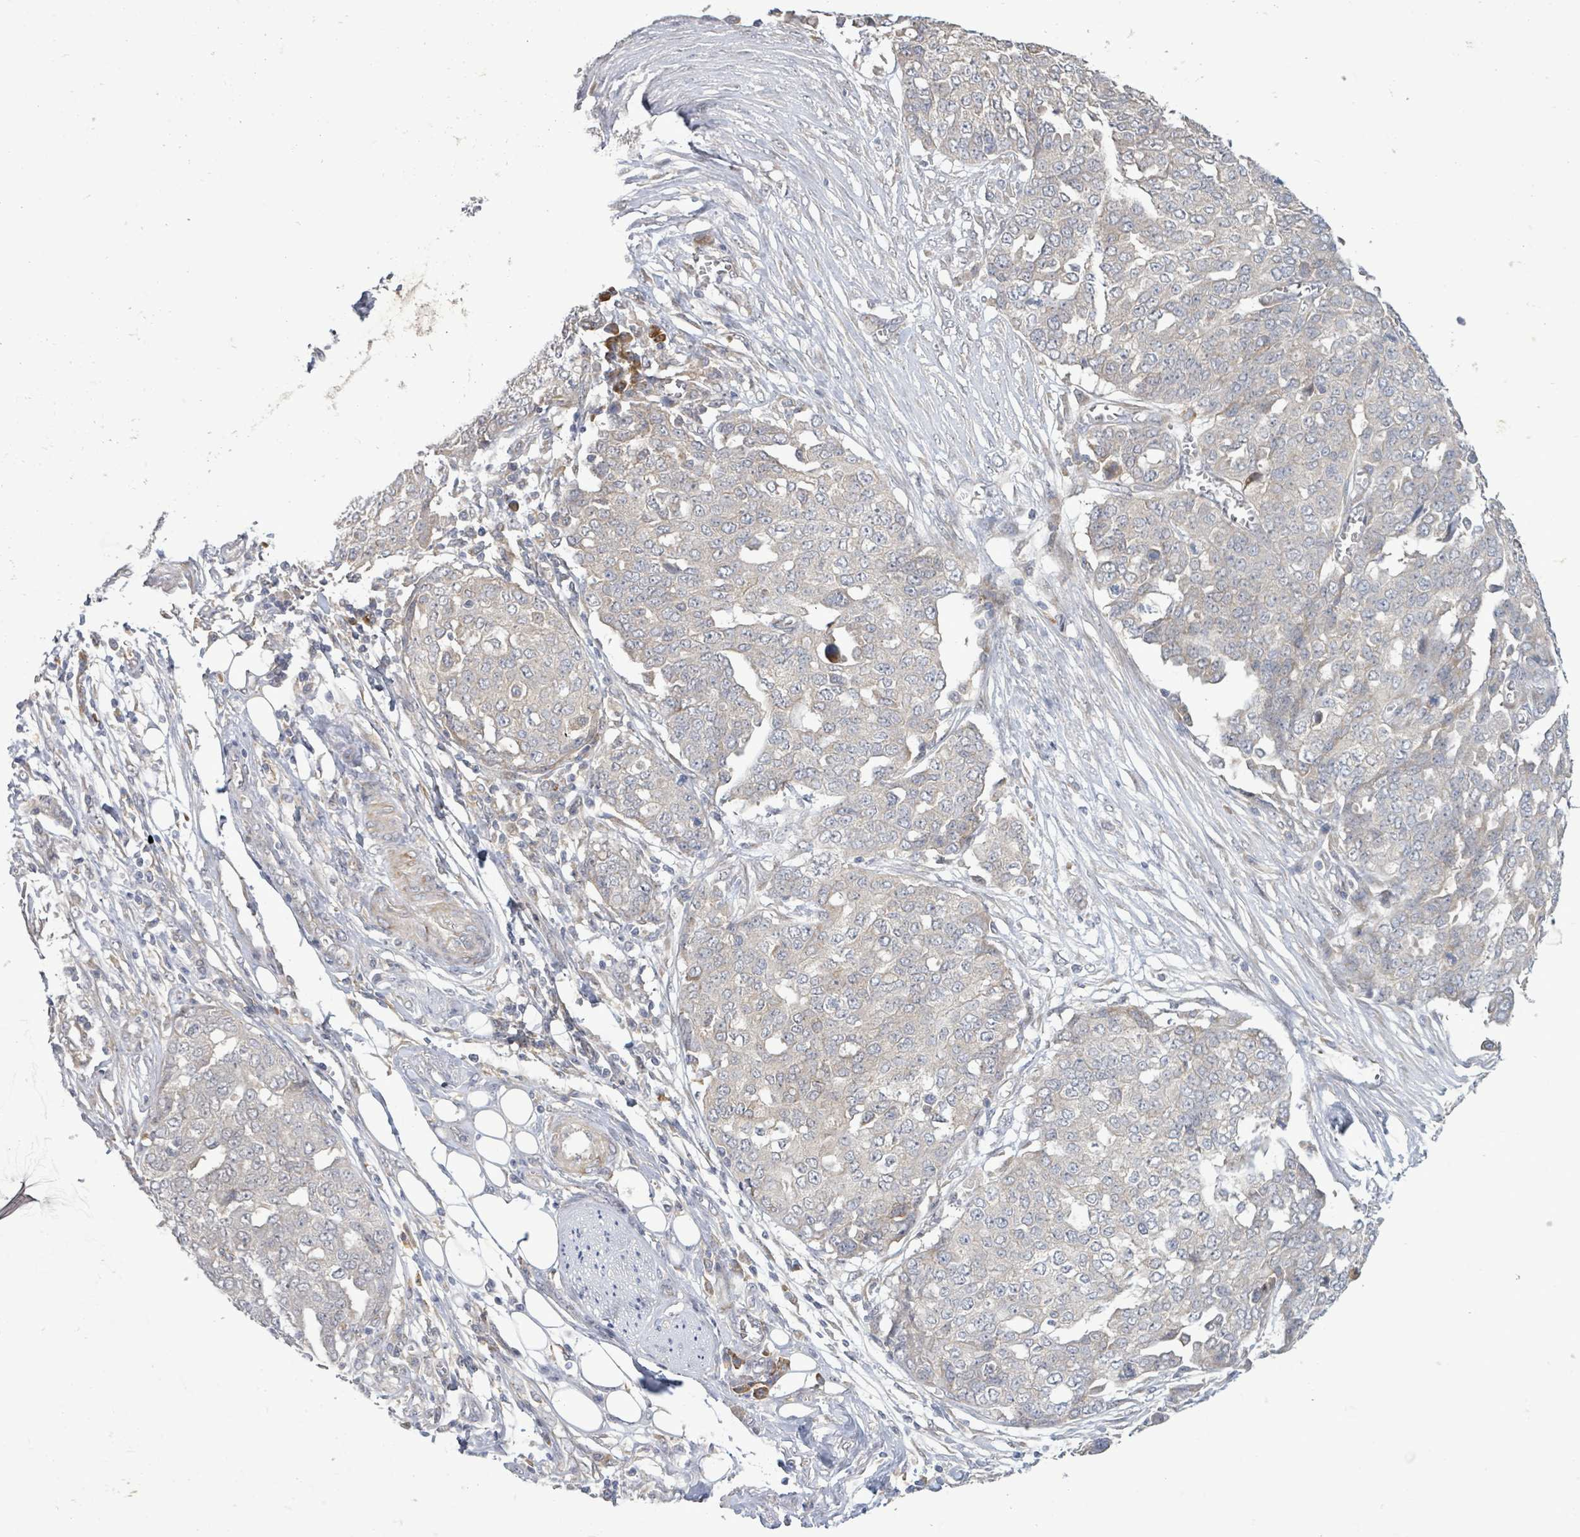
{"staining": {"intensity": "negative", "quantity": "none", "location": "none"}, "tissue": "ovarian cancer", "cell_type": "Tumor cells", "image_type": "cancer", "snomed": [{"axis": "morphology", "description": "Cystadenocarcinoma, serous, NOS"}, {"axis": "topography", "description": "Soft tissue"}, {"axis": "topography", "description": "Ovary"}], "caption": "Immunohistochemistry image of ovarian cancer (serous cystadenocarcinoma) stained for a protein (brown), which exhibits no expression in tumor cells.", "gene": "SLIT3", "patient": {"sex": "female", "age": 57}}